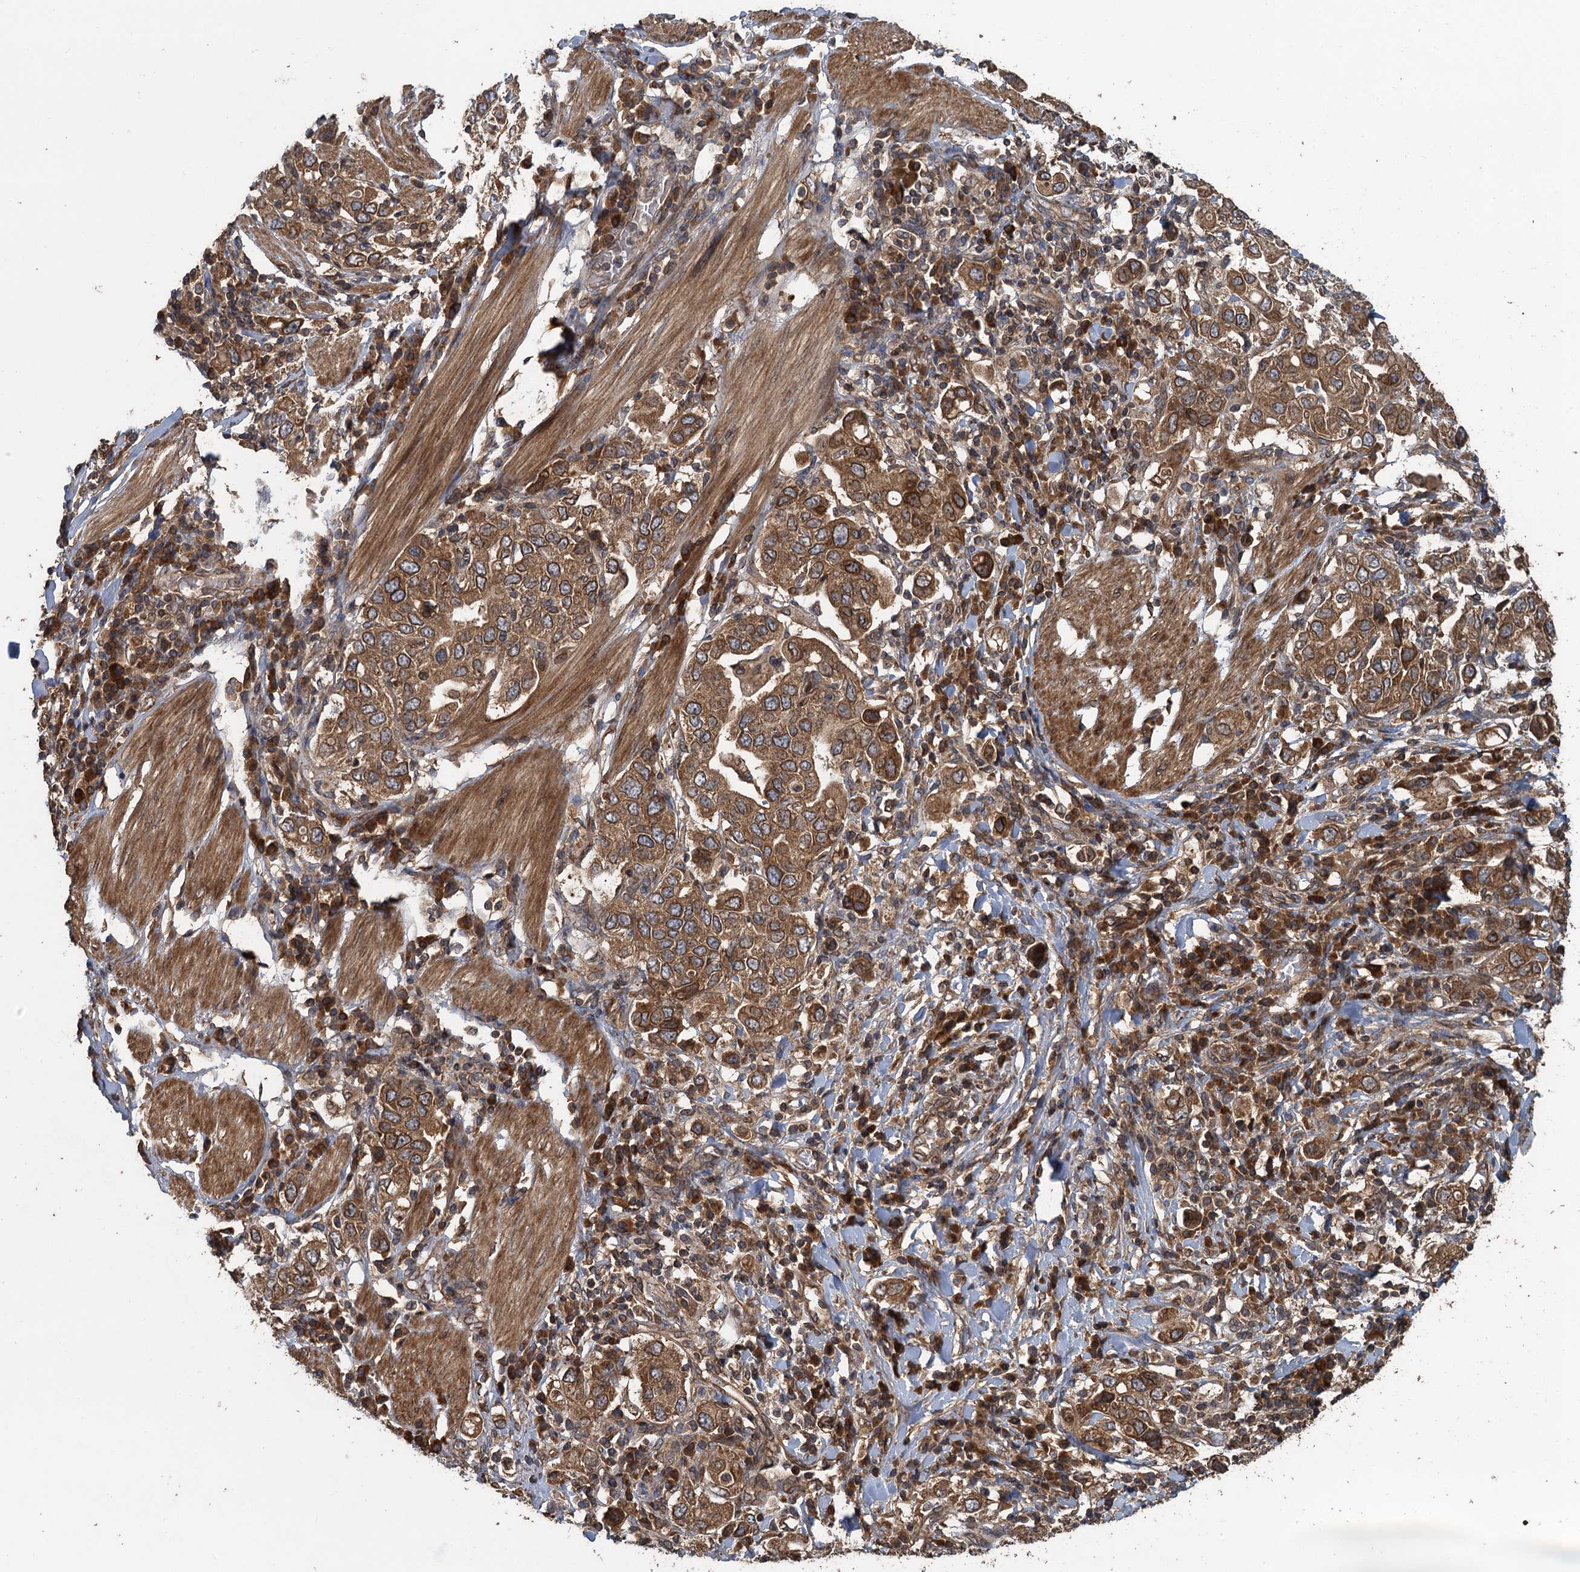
{"staining": {"intensity": "moderate", "quantity": ">75%", "location": "cytoplasmic/membranous,nuclear"}, "tissue": "stomach cancer", "cell_type": "Tumor cells", "image_type": "cancer", "snomed": [{"axis": "morphology", "description": "Adenocarcinoma, NOS"}, {"axis": "topography", "description": "Stomach, upper"}], "caption": "Moderate cytoplasmic/membranous and nuclear expression is identified in about >75% of tumor cells in stomach cancer.", "gene": "GLE1", "patient": {"sex": "male", "age": 62}}